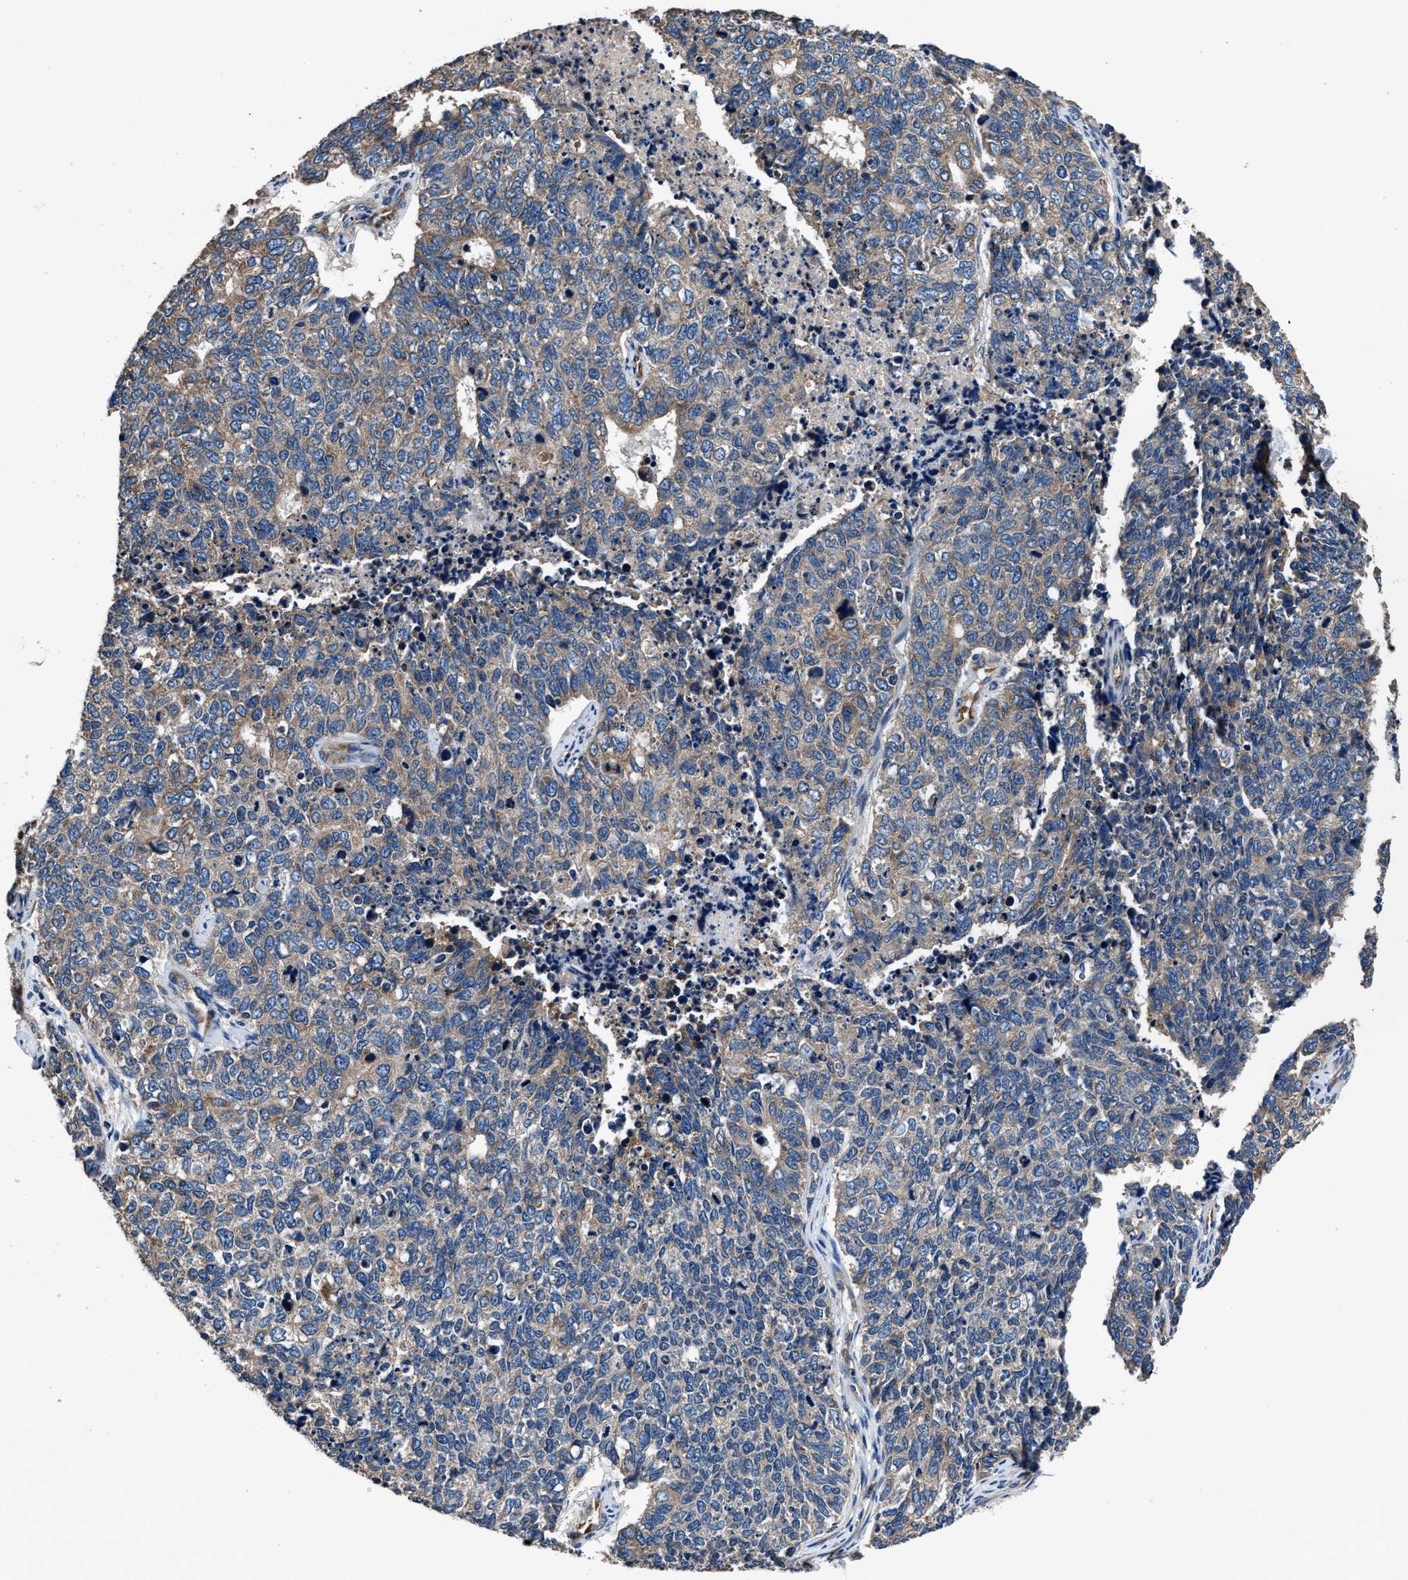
{"staining": {"intensity": "moderate", "quantity": ">75%", "location": "cytoplasmic/membranous"}, "tissue": "cervical cancer", "cell_type": "Tumor cells", "image_type": "cancer", "snomed": [{"axis": "morphology", "description": "Squamous cell carcinoma, NOS"}, {"axis": "topography", "description": "Cervix"}], "caption": "DAB immunohistochemical staining of human squamous cell carcinoma (cervical) exhibits moderate cytoplasmic/membranous protein staining in about >75% of tumor cells.", "gene": "DHRS7B", "patient": {"sex": "female", "age": 63}}